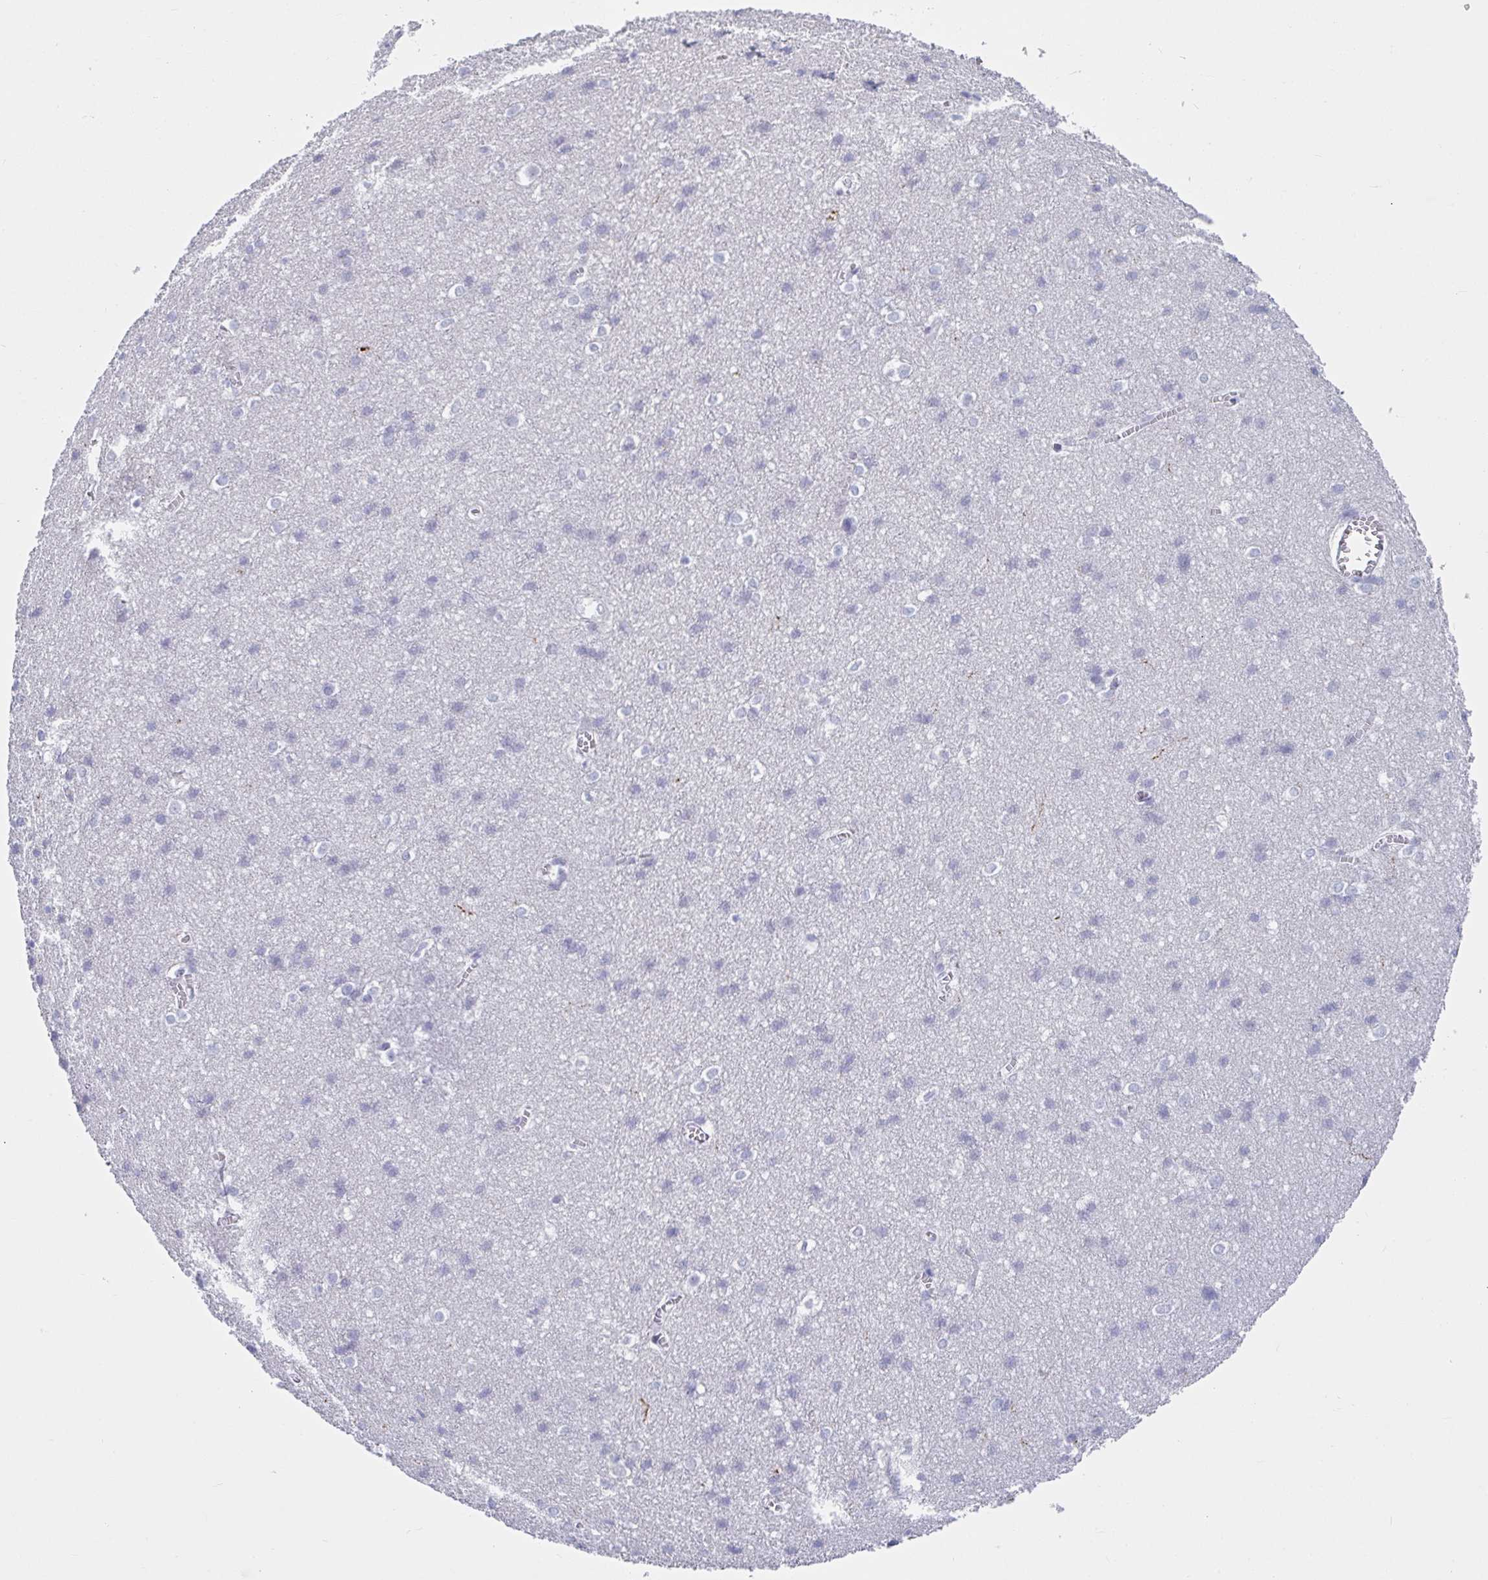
{"staining": {"intensity": "negative", "quantity": "none", "location": "none"}, "tissue": "cerebral cortex", "cell_type": "Endothelial cells", "image_type": "normal", "snomed": [{"axis": "morphology", "description": "Normal tissue, NOS"}, {"axis": "topography", "description": "Cerebral cortex"}], "caption": "Immunohistochemistry of unremarkable cerebral cortex demonstrates no positivity in endothelial cells. (DAB (3,3'-diaminobenzidine) immunohistochemistry visualized using brightfield microscopy, high magnification).", "gene": "NPY", "patient": {"sex": "male", "age": 37}}